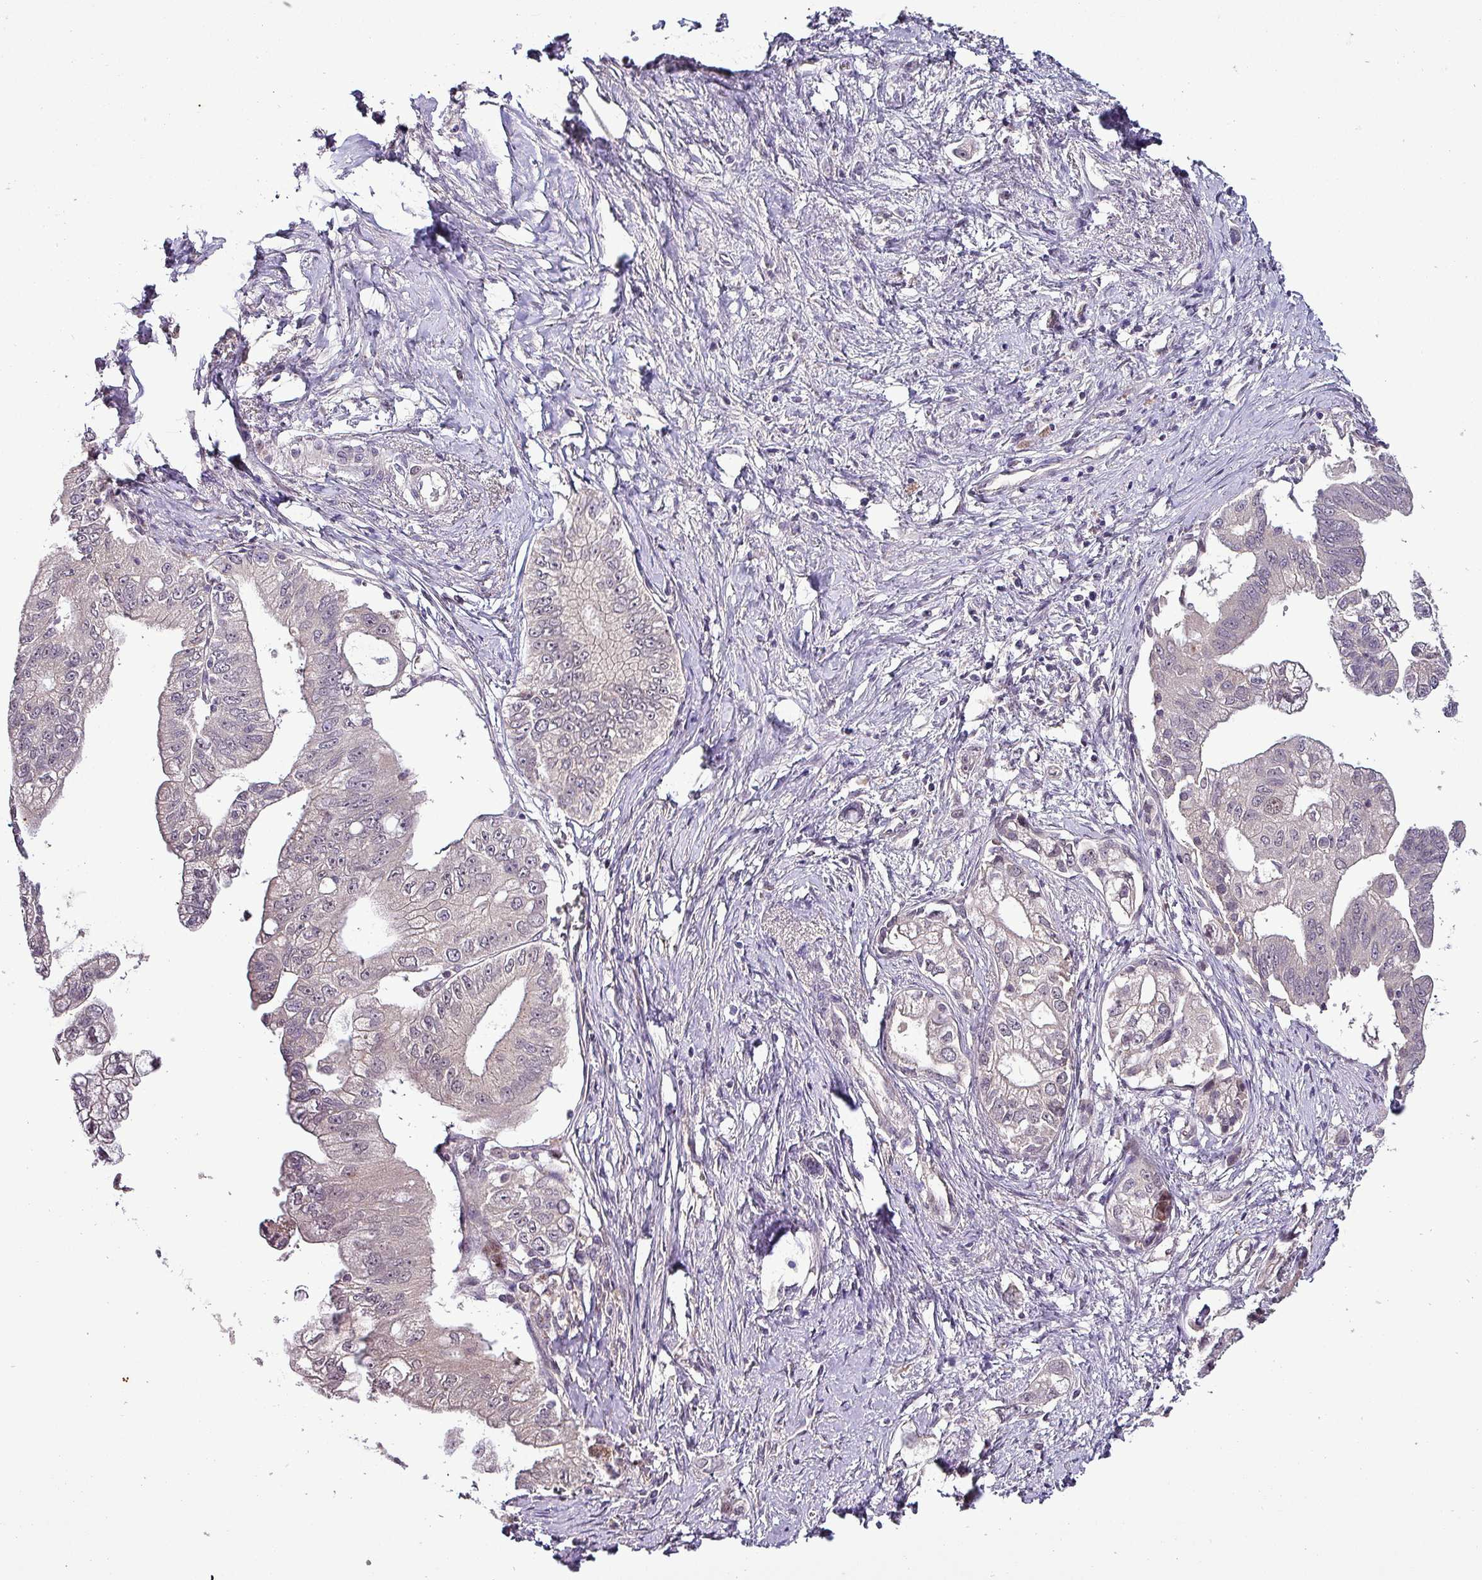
{"staining": {"intensity": "negative", "quantity": "none", "location": "none"}, "tissue": "pancreatic cancer", "cell_type": "Tumor cells", "image_type": "cancer", "snomed": [{"axis": "morphology", "description": "Adenocarcinoma, NOS"}, {"axis": "topography", "description": "Pancreas"}], "caption": "High magnification brightfield microscopy of pancreatic adenocarcinoma stained with DAB (3,3'-diaminobenzidine) (brown) and counterstained with hematoxylin (blue): tumor cells show no significant staining.", "gene": "GRAPL", "patient": {"sex": "male", "age": 70}}